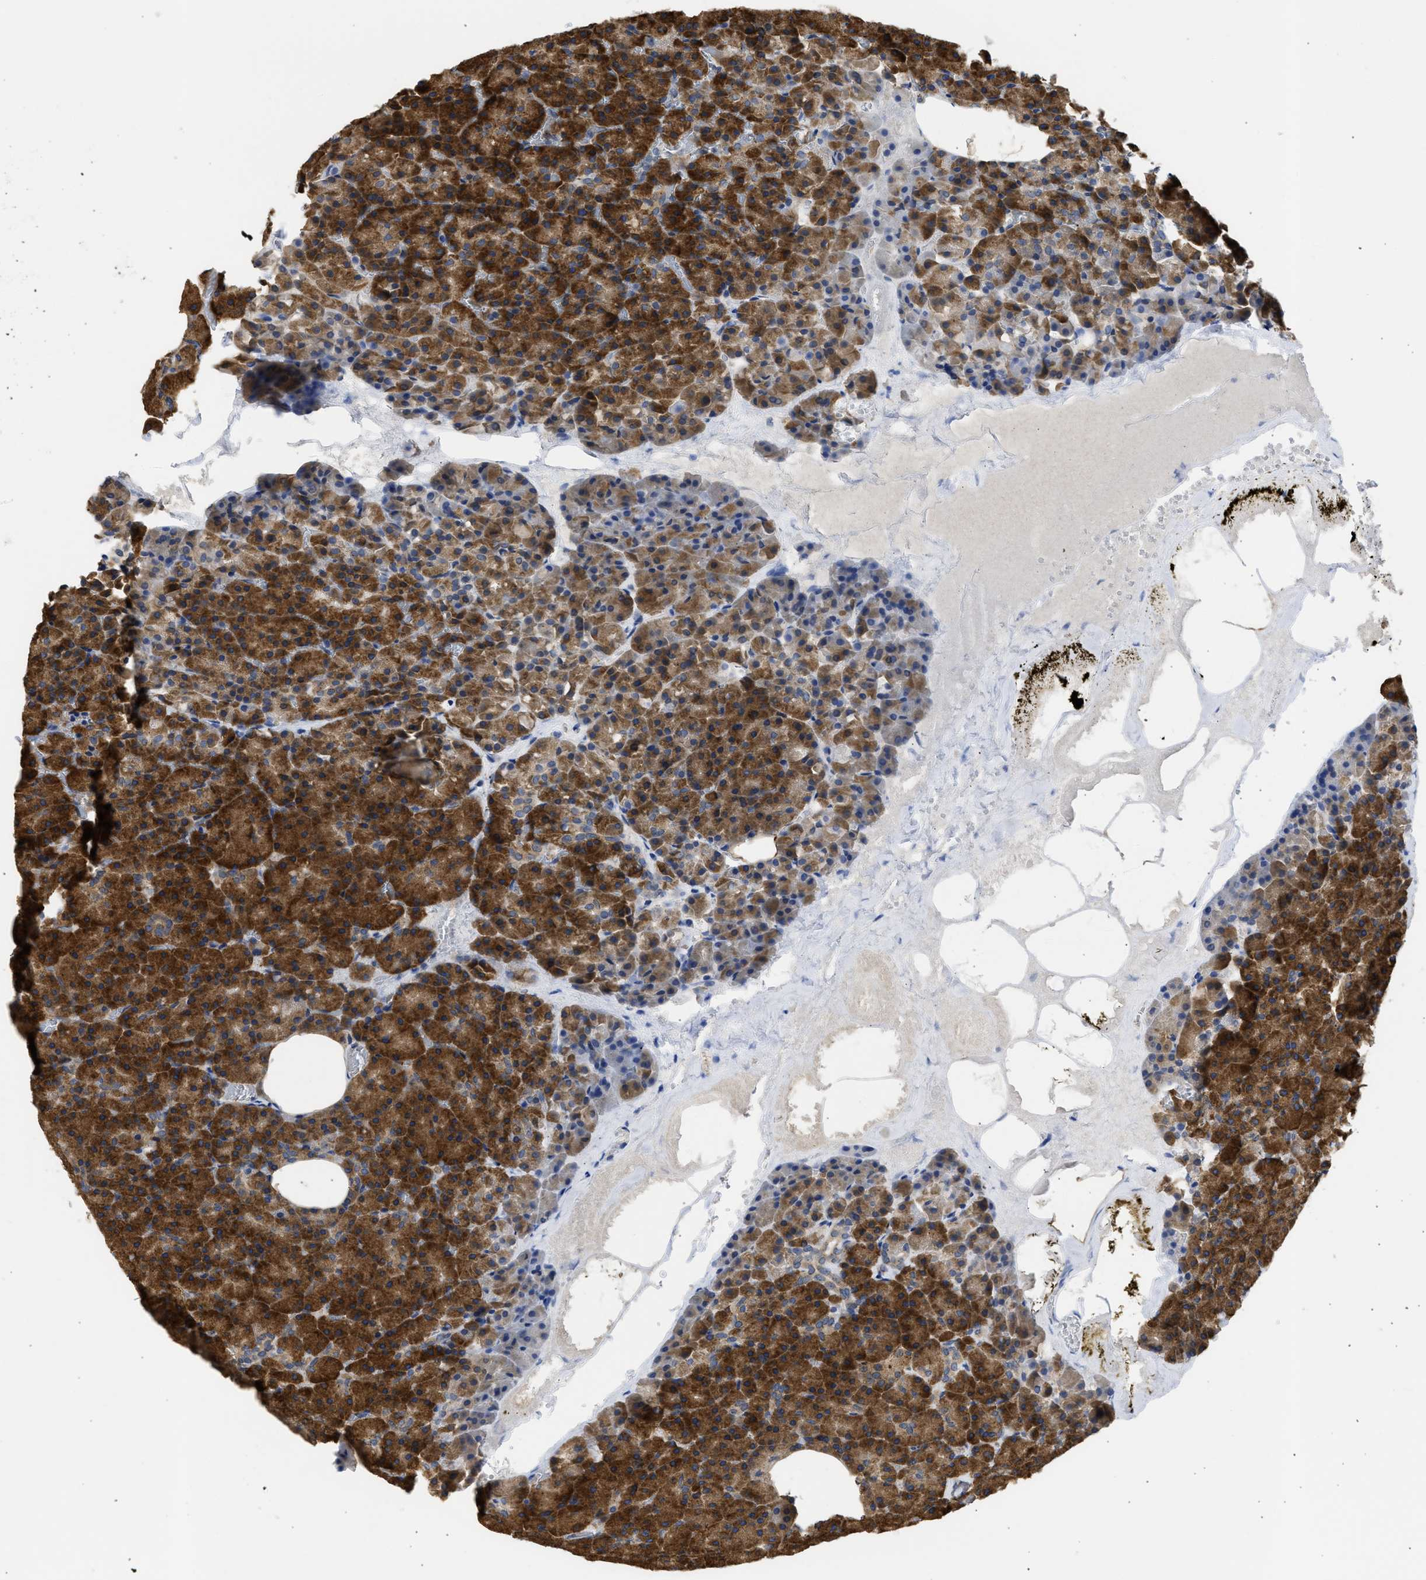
{"staining": {"intensity": "strong", "quantity": ">75%", "location": "cytoplasmic/membranous"}, "tissue": "pancreas", "cell_type": "Exocrine glandular cells", "image_type": "normal", "snomed": [{"axis": "morphology", "description": "Normal tissue, NOS"}, {"axis": "morphology", "description": "Carcinoid, malignant, NOS"}, {"axis": "topography", "description": "Pancreas"}], "caption": "A high amount of strong cytoplasmic/membranous expression is identified in about >75% of exocrine glandular cells in benign pancreas.", "gene": "DNAJC1", "patient": {"sex": "female", "age": 35}}